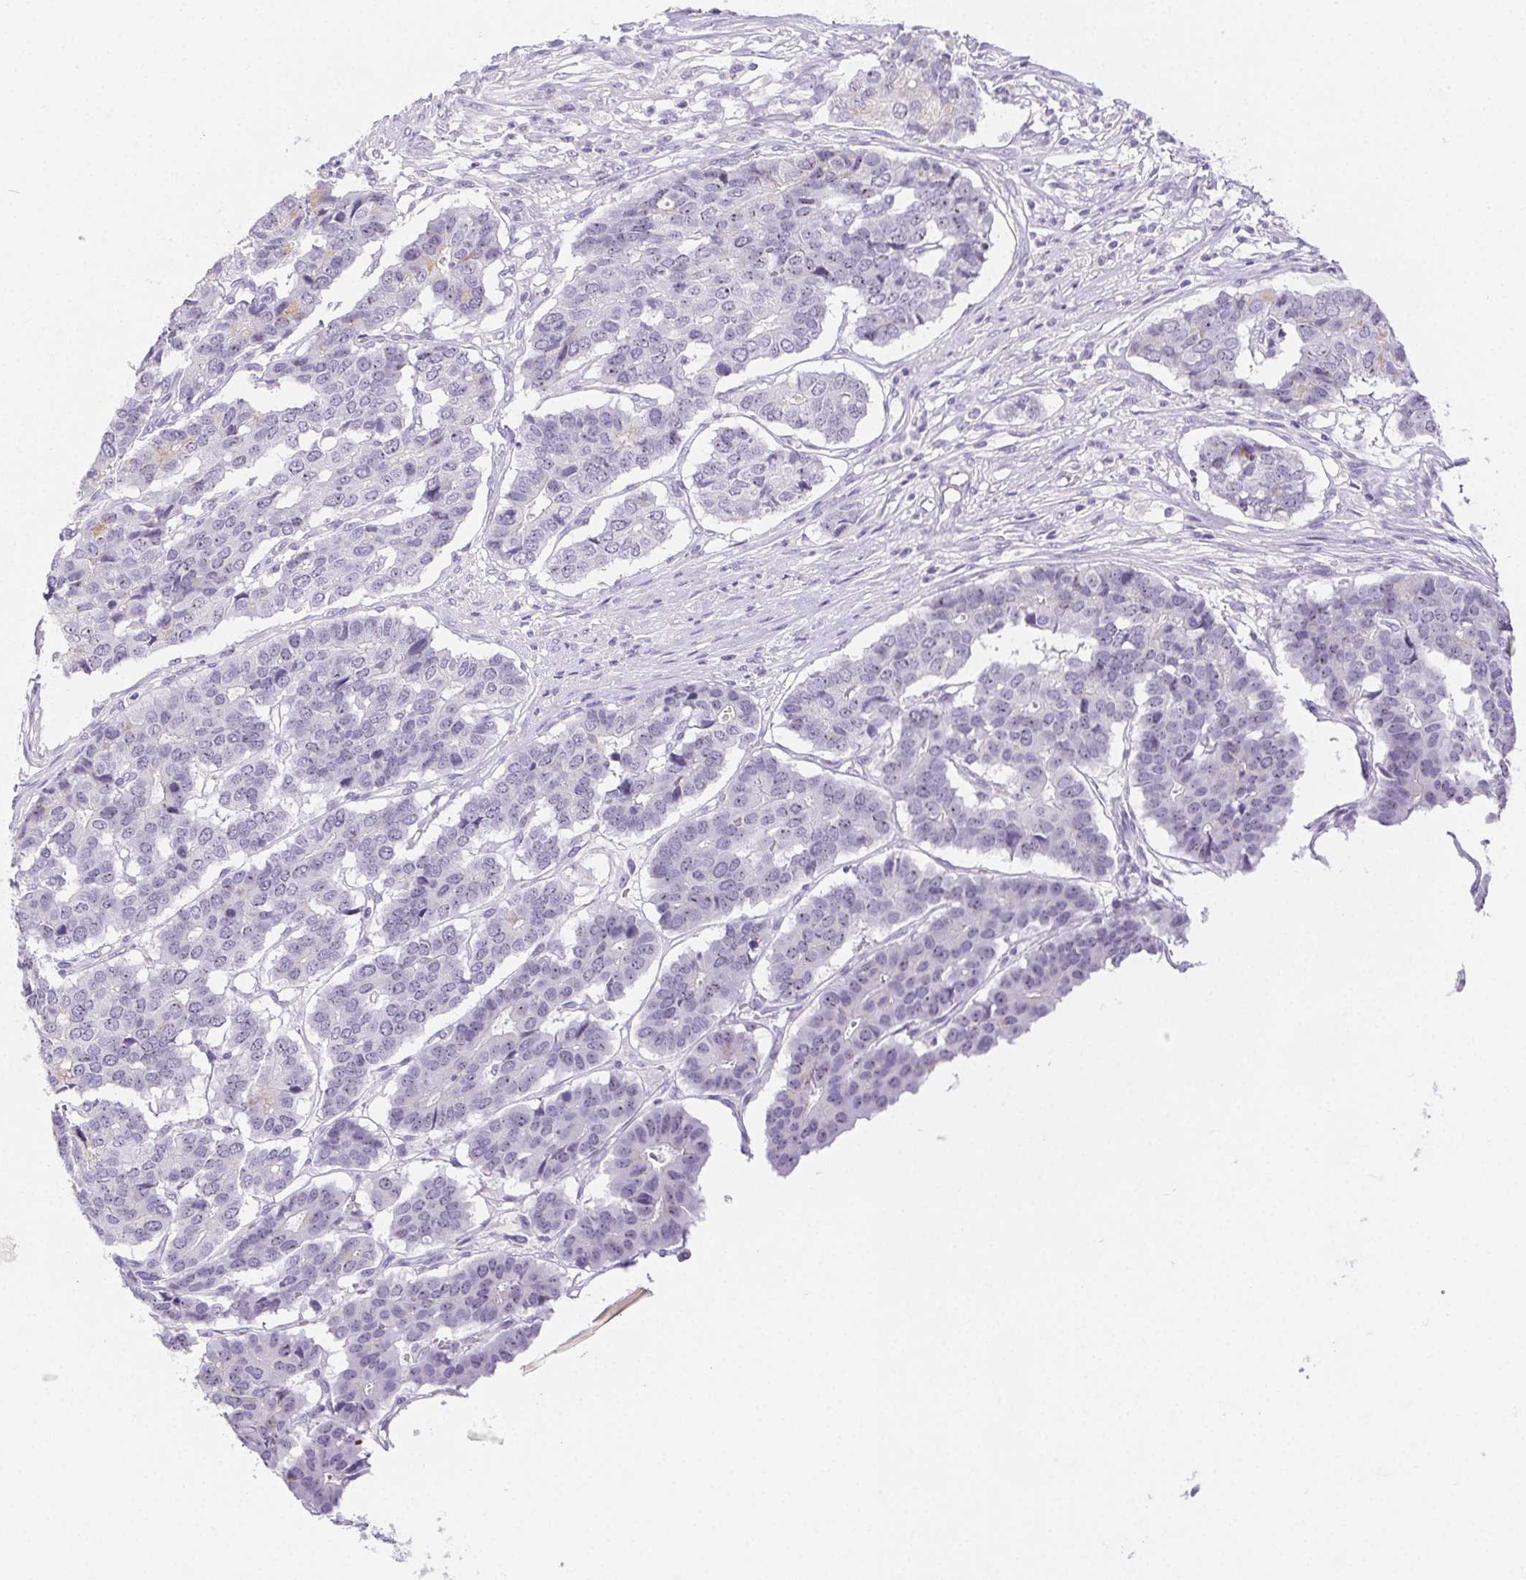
{"staining": {"intensity": "negative", "quantity": "none", "location": "none"}, "tissue": "pancreatic cancer", "cell_type": "Tumor cells", "image_type": "cancer", "snomed": [{"axis": "morphology", "description": "Adenocarcinoma, NOS"}, {"axis": "topography", "description": "Pancreas"}], "caption": "There is no significant positivity in tumor cells of pancreatic cancer (adenocarcinoma).", "gene": "ST8SIA3", "patient": {"sex": "male", "age": 50}}